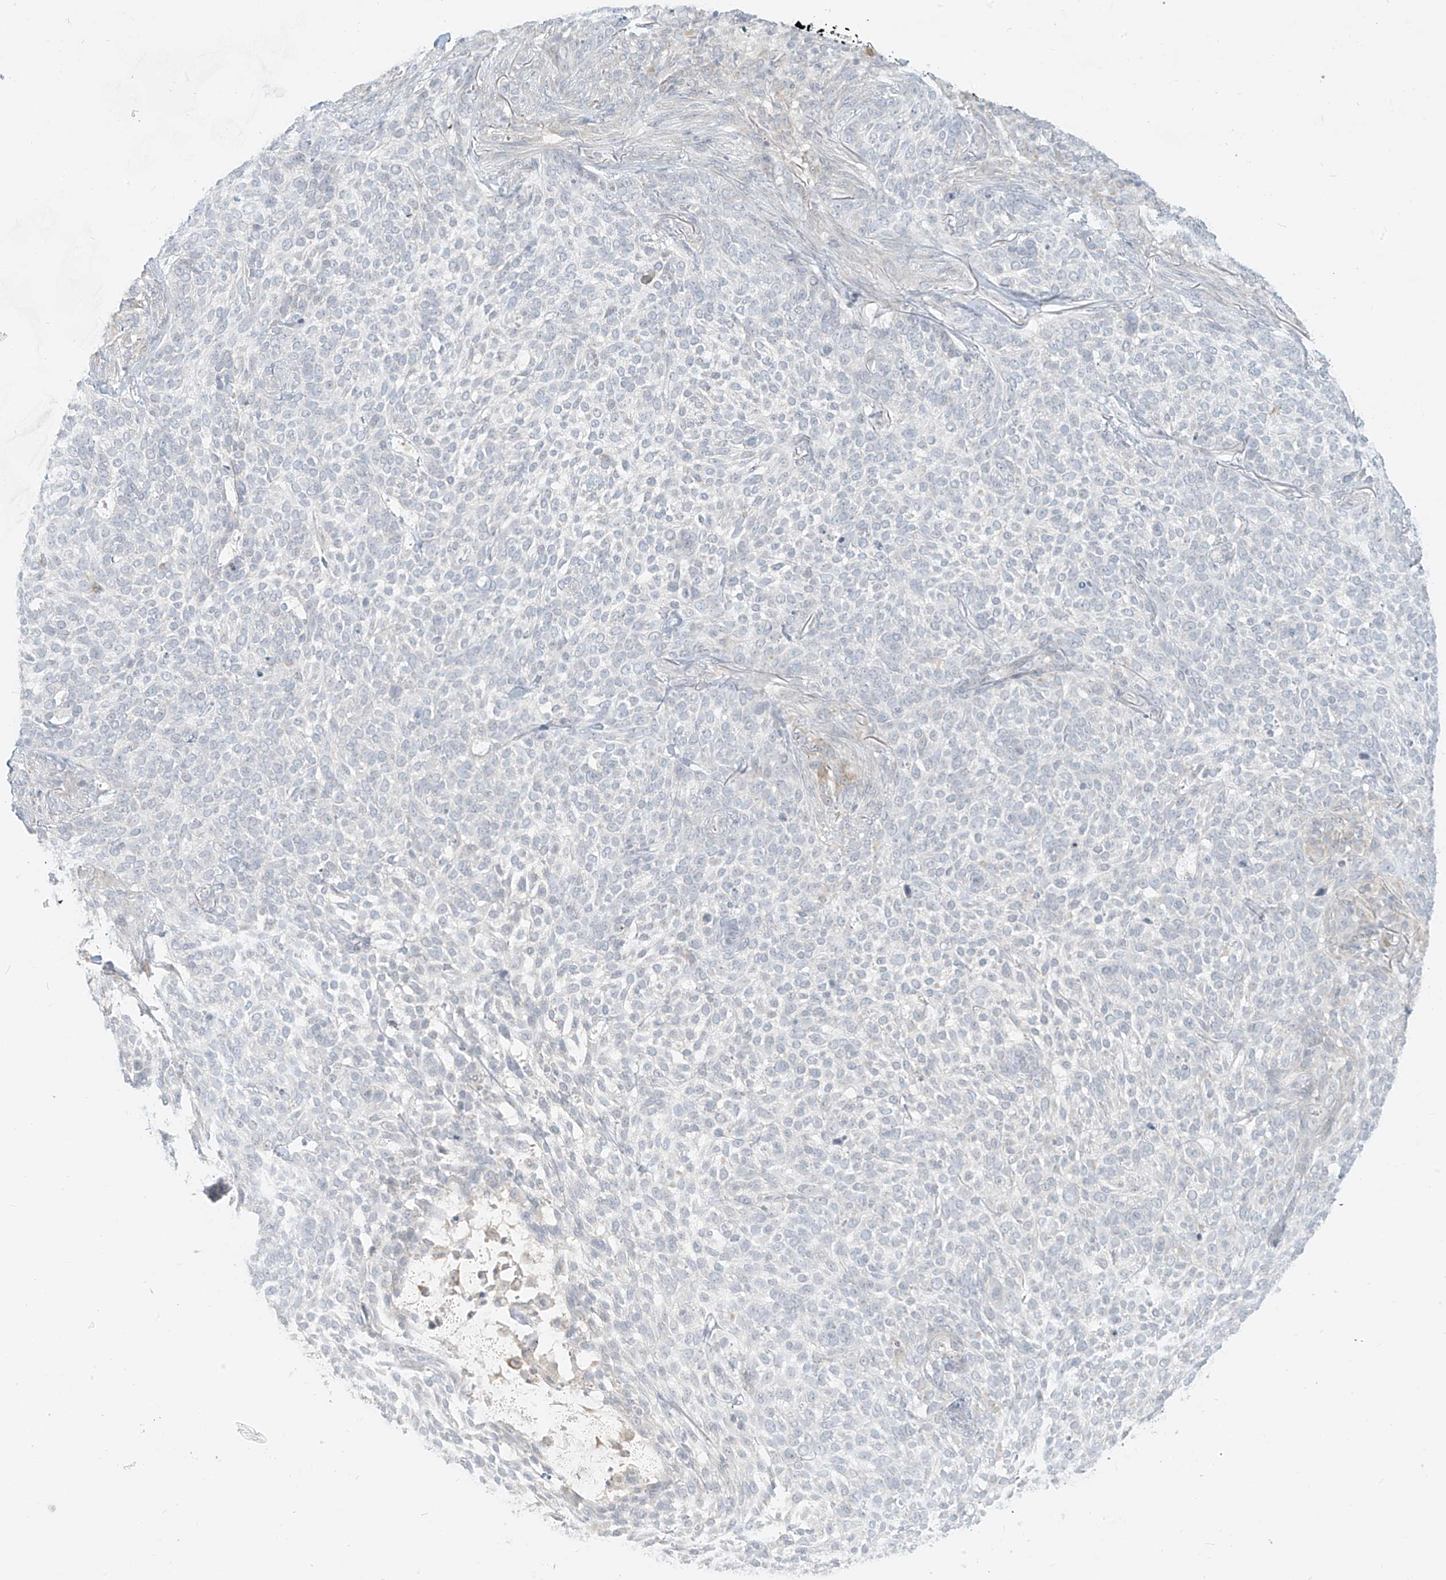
{"staining": {"intensity": "negative", "quantity": "none", "location": "none"}, "tissue": "skin cancer", "cell_type": "Tumor cells", "image_type": "cancer", "snomed": [{"axis": "morphology", "description": "Basal cell carcinoma"}, {"axis": "topography", "description": "Skin"}], "caption": "The histopathology image demonstrates no staining of tumor cells in skin basal cell carcinoma. (DAB immunohistochemistry with hematoxylin counter stain).", "gene": "C2orf42", "patient": {"sex": "female", "age": 64}}